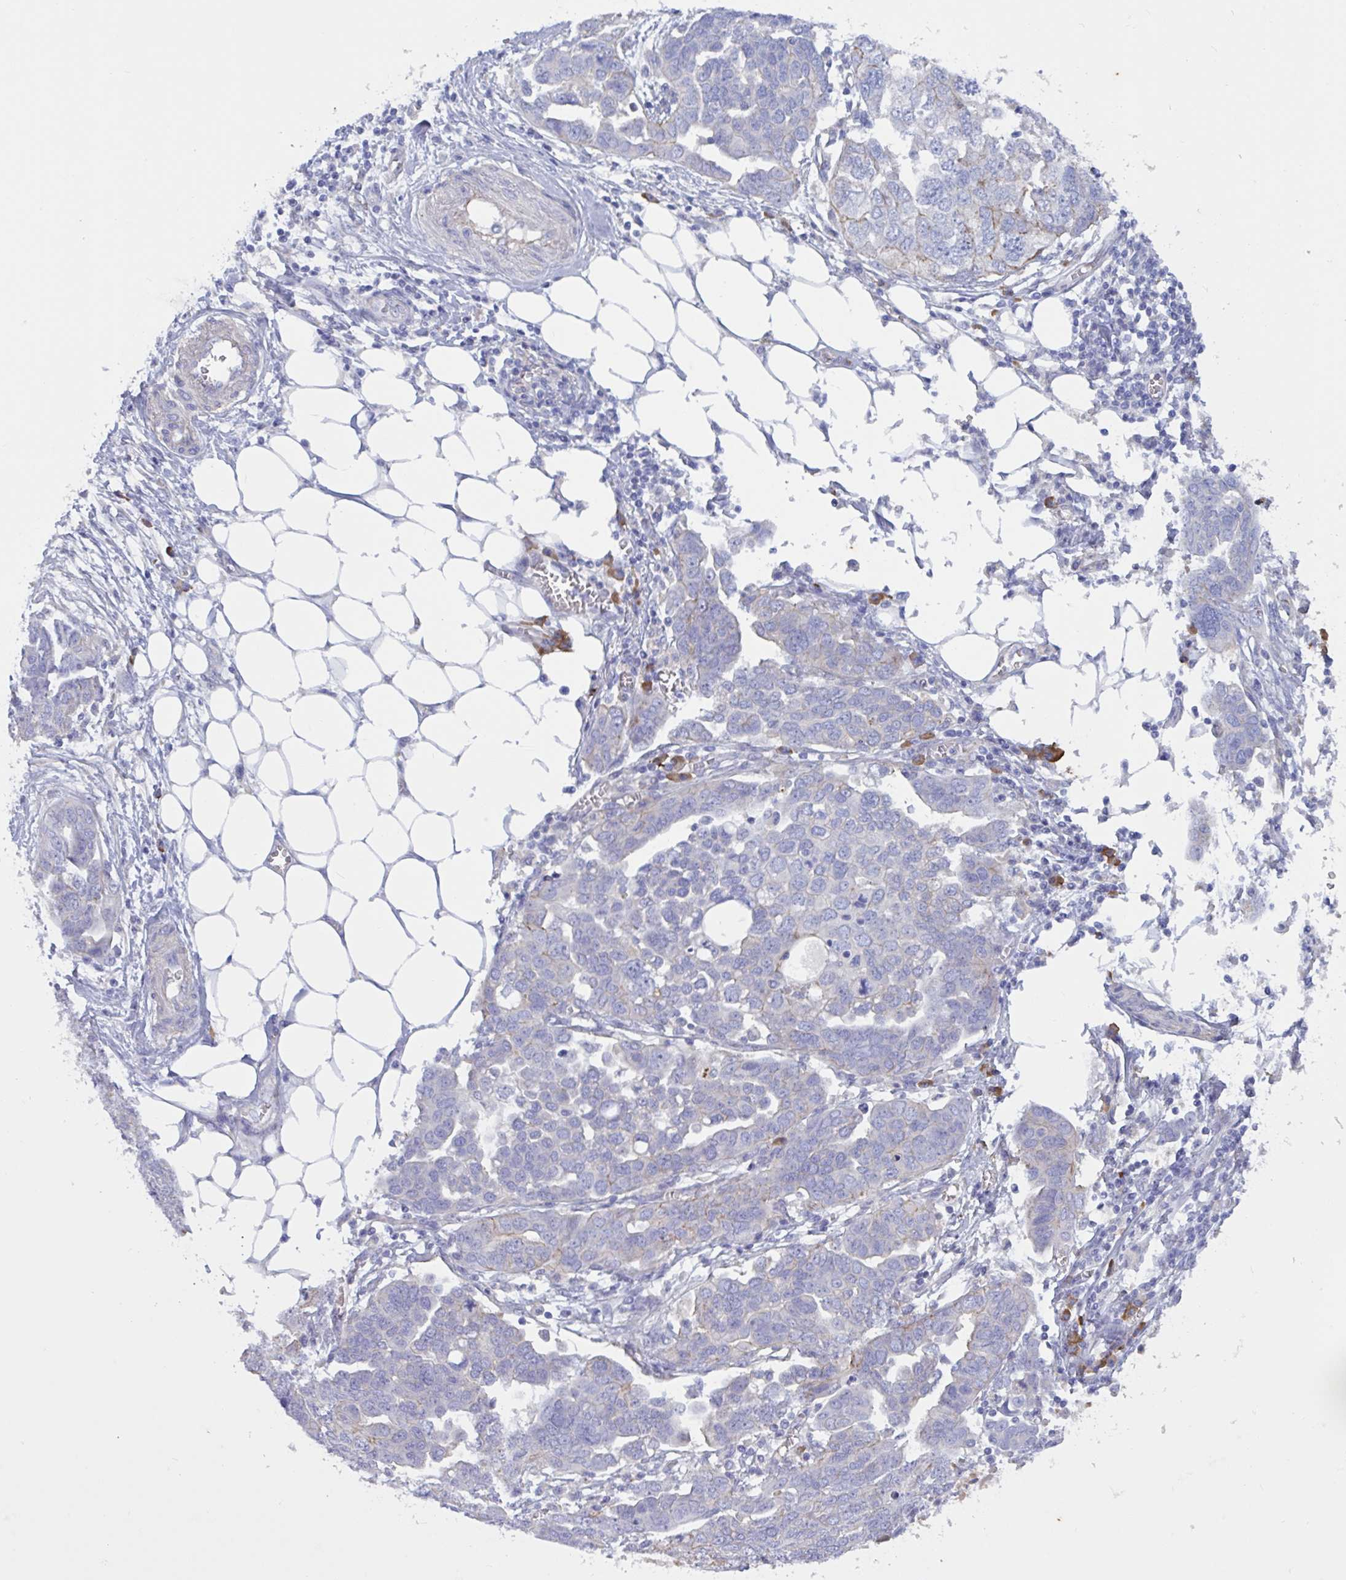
{"staining": {"intensity": "moderate", "quantity": "<25%", "location": "cytoplasmic/membranous"}, "tissue": "ovarian cancer", "cell_type": "Tumor cells", "image_type": "cancer", "snomed": [{"axis": "morphology", "description": "Cystadenocarcinoma, serous, NOS"}, {"axis": "topography", "description": "Ovary"}], "caption": "Protein expression analysis of ovarian serous cystadenocarcinoma shows moderate cytoplasmic/membranous positivity in about <25% of tumor cells. The staining was performed using DAB (3,3'-diaminobenzidine), with brown indicating positive protein expression. Nuclei are stained blue with hematoxylin.", "gene": "SLC66A1", "patient": {"sex": "female", "age": 59}}